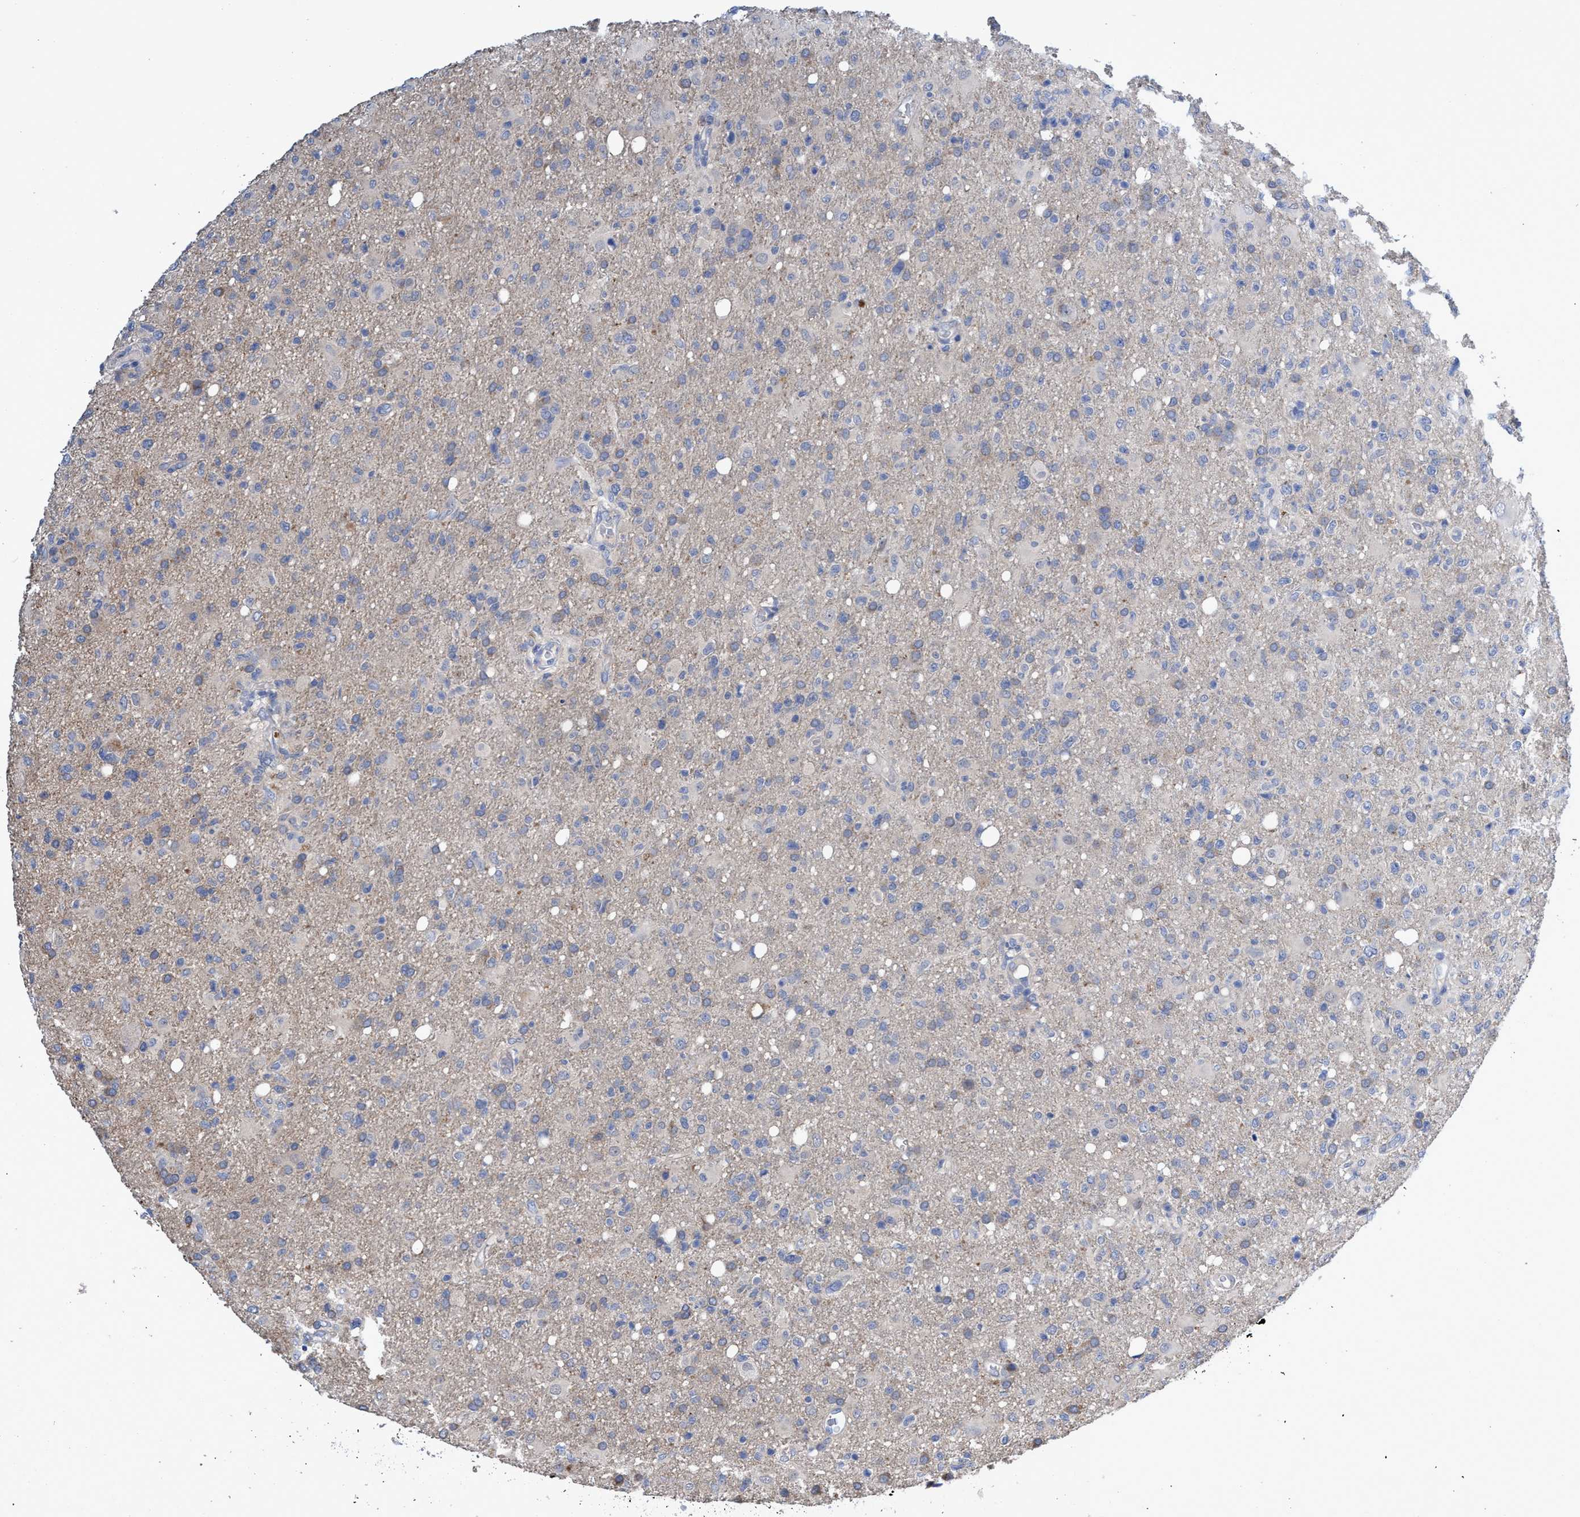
{"staining": {"intensity": "negative", "quantity": "none", "location": "none"}, "tissue": "glioma", "cell_type": "Tumor cells", "image_type": "cancer", "snomed": [{"axis": "morphology", "description": "Glioma, malignant, High grade"}, {"axis": "topography", "description": "Brain"}], "caption": "The immunohistochemistry (IHC) image has no significant staining in tumor cells of glioma tissue.", "gene": "SVEP1", "patient": {"sex": "female", "age": 57}}